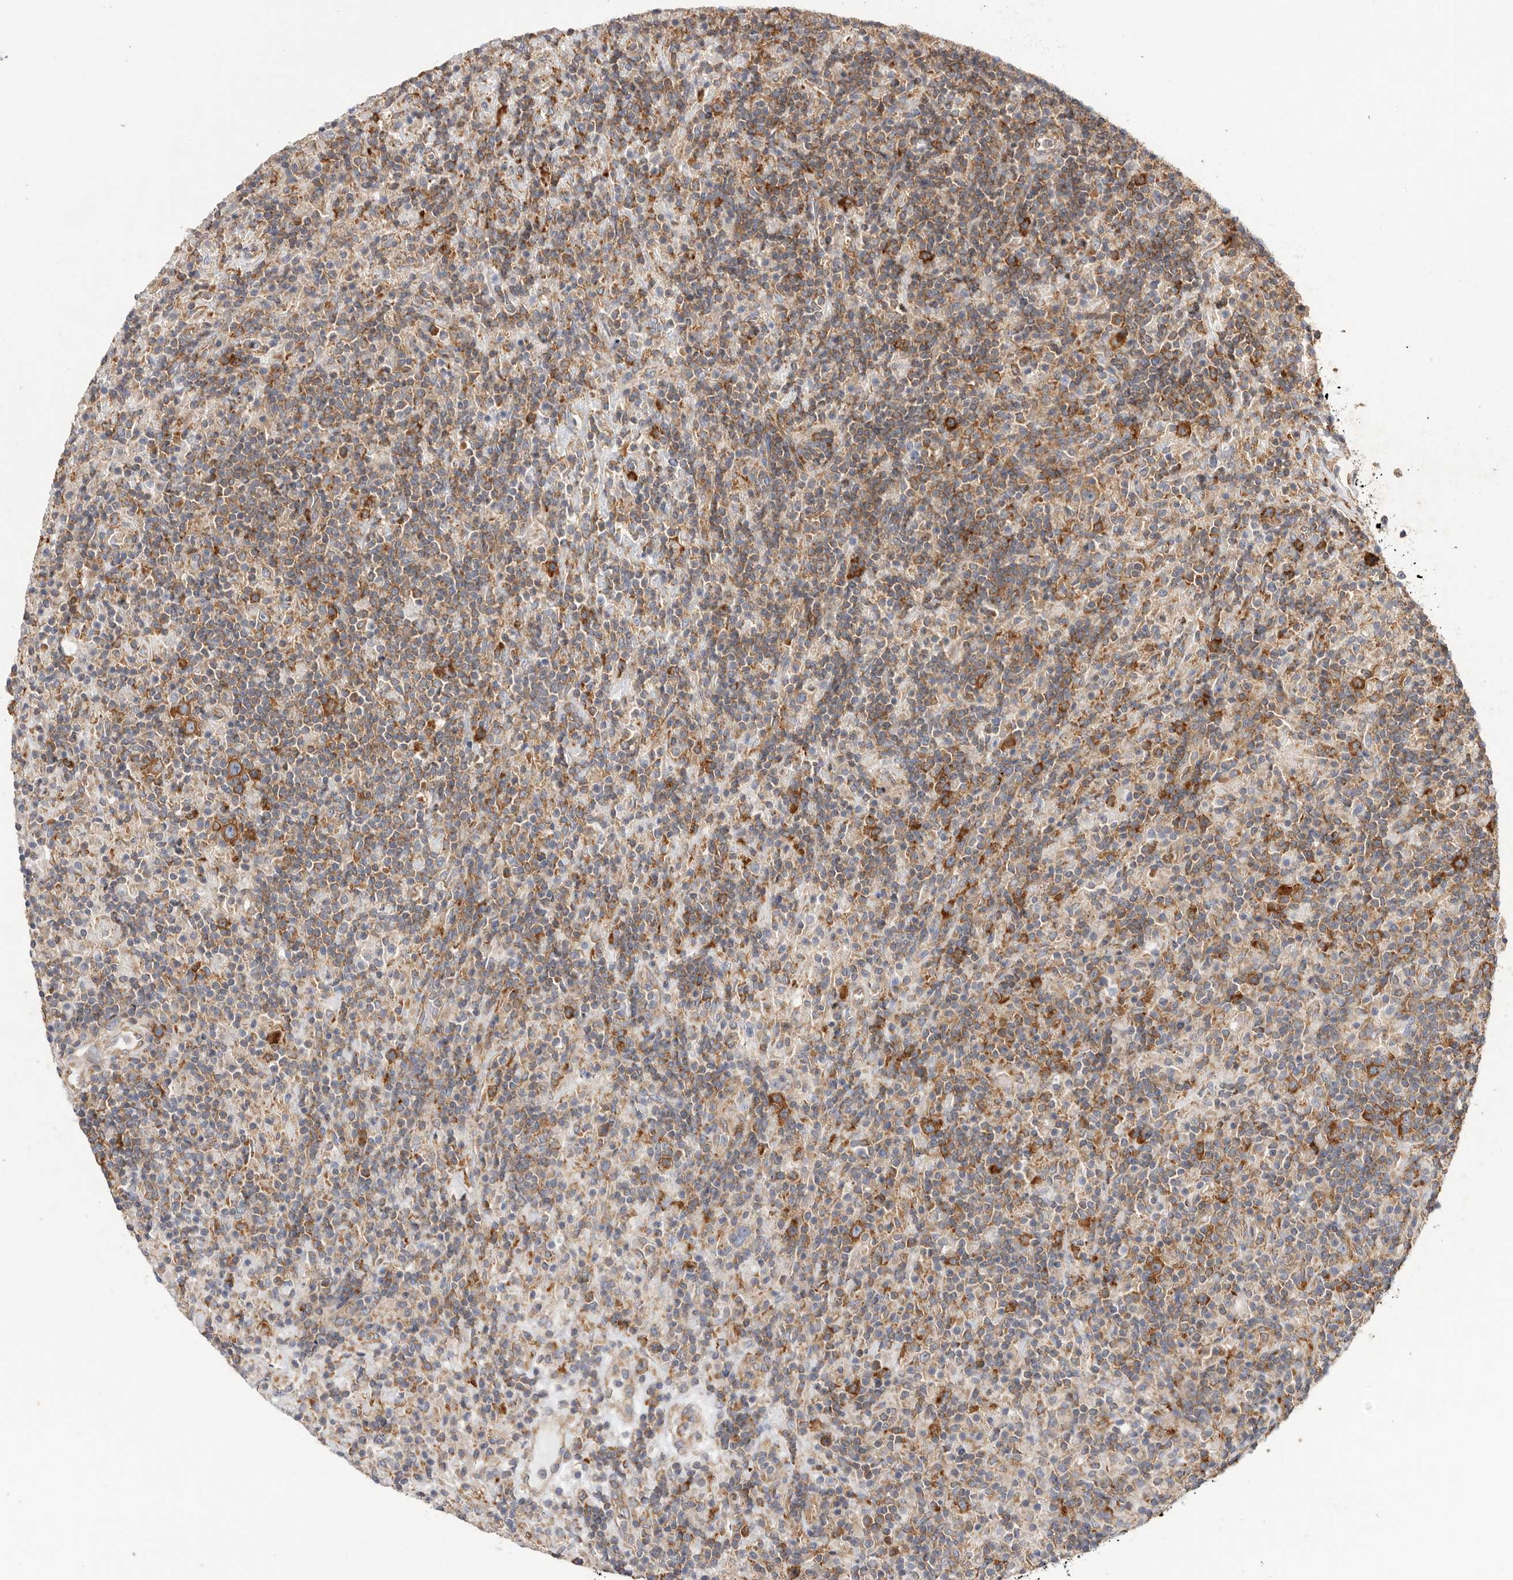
{"staining": {"intensity": "strong", "quantity": ">75%", "location": "cytoplasmic/membranous"}, "tissue": "lymphoma", "cell_type": "Tumor cells", "image_type": "cancer", "snomed": [{"axis": "morphology", "description": "Hodgkin's disease, NOS"}, {"axis": "topography", "description": "Lymph node"}], "caption": "Lymphoma stained with immunohistochemistry shows strong cytoplasmic/membranous staining in approximately >75% of tumor cells.", "gene": "SERBP1", "patient": {"sex": "male", "age": 70}}